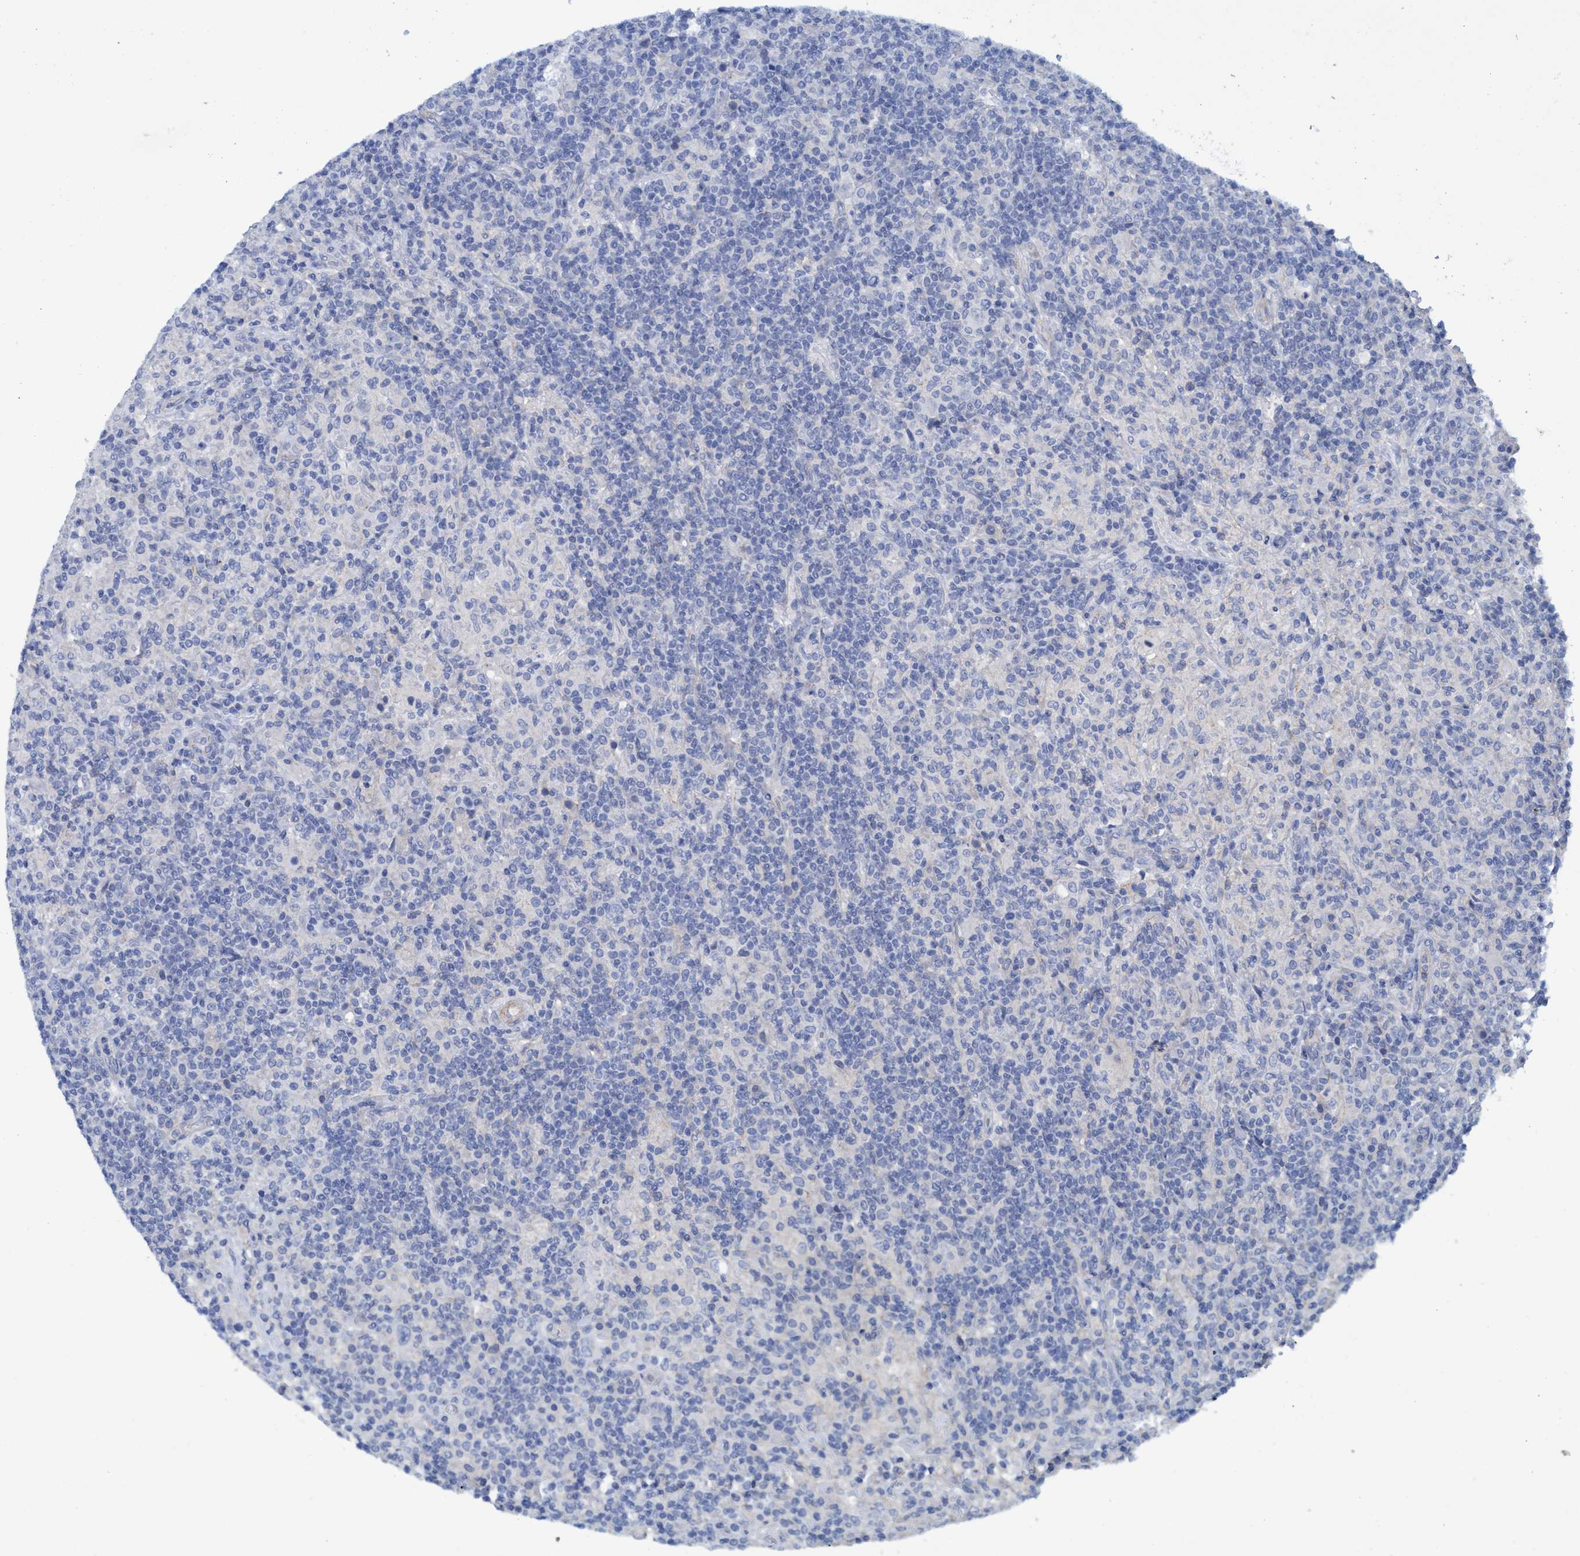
{"staining": {"intensity": "negative", "quantity": "none", "location": "none"}, "tissue": "lymphoma", "cell_type": "Tumor cells", "image_type": "cancer", "snomed": [{"axis": "morphology", "description": "Hodgkin's disease, NOS"}, {"axis": "topography", "description": "Lymph node"}], "caption": "IHC photomicrograph of lymphoma stained for a protein (brown), which displays no staining in tumor cells.", "gene": "GULP1", "patient": {"sex": "male", "age": 70}}